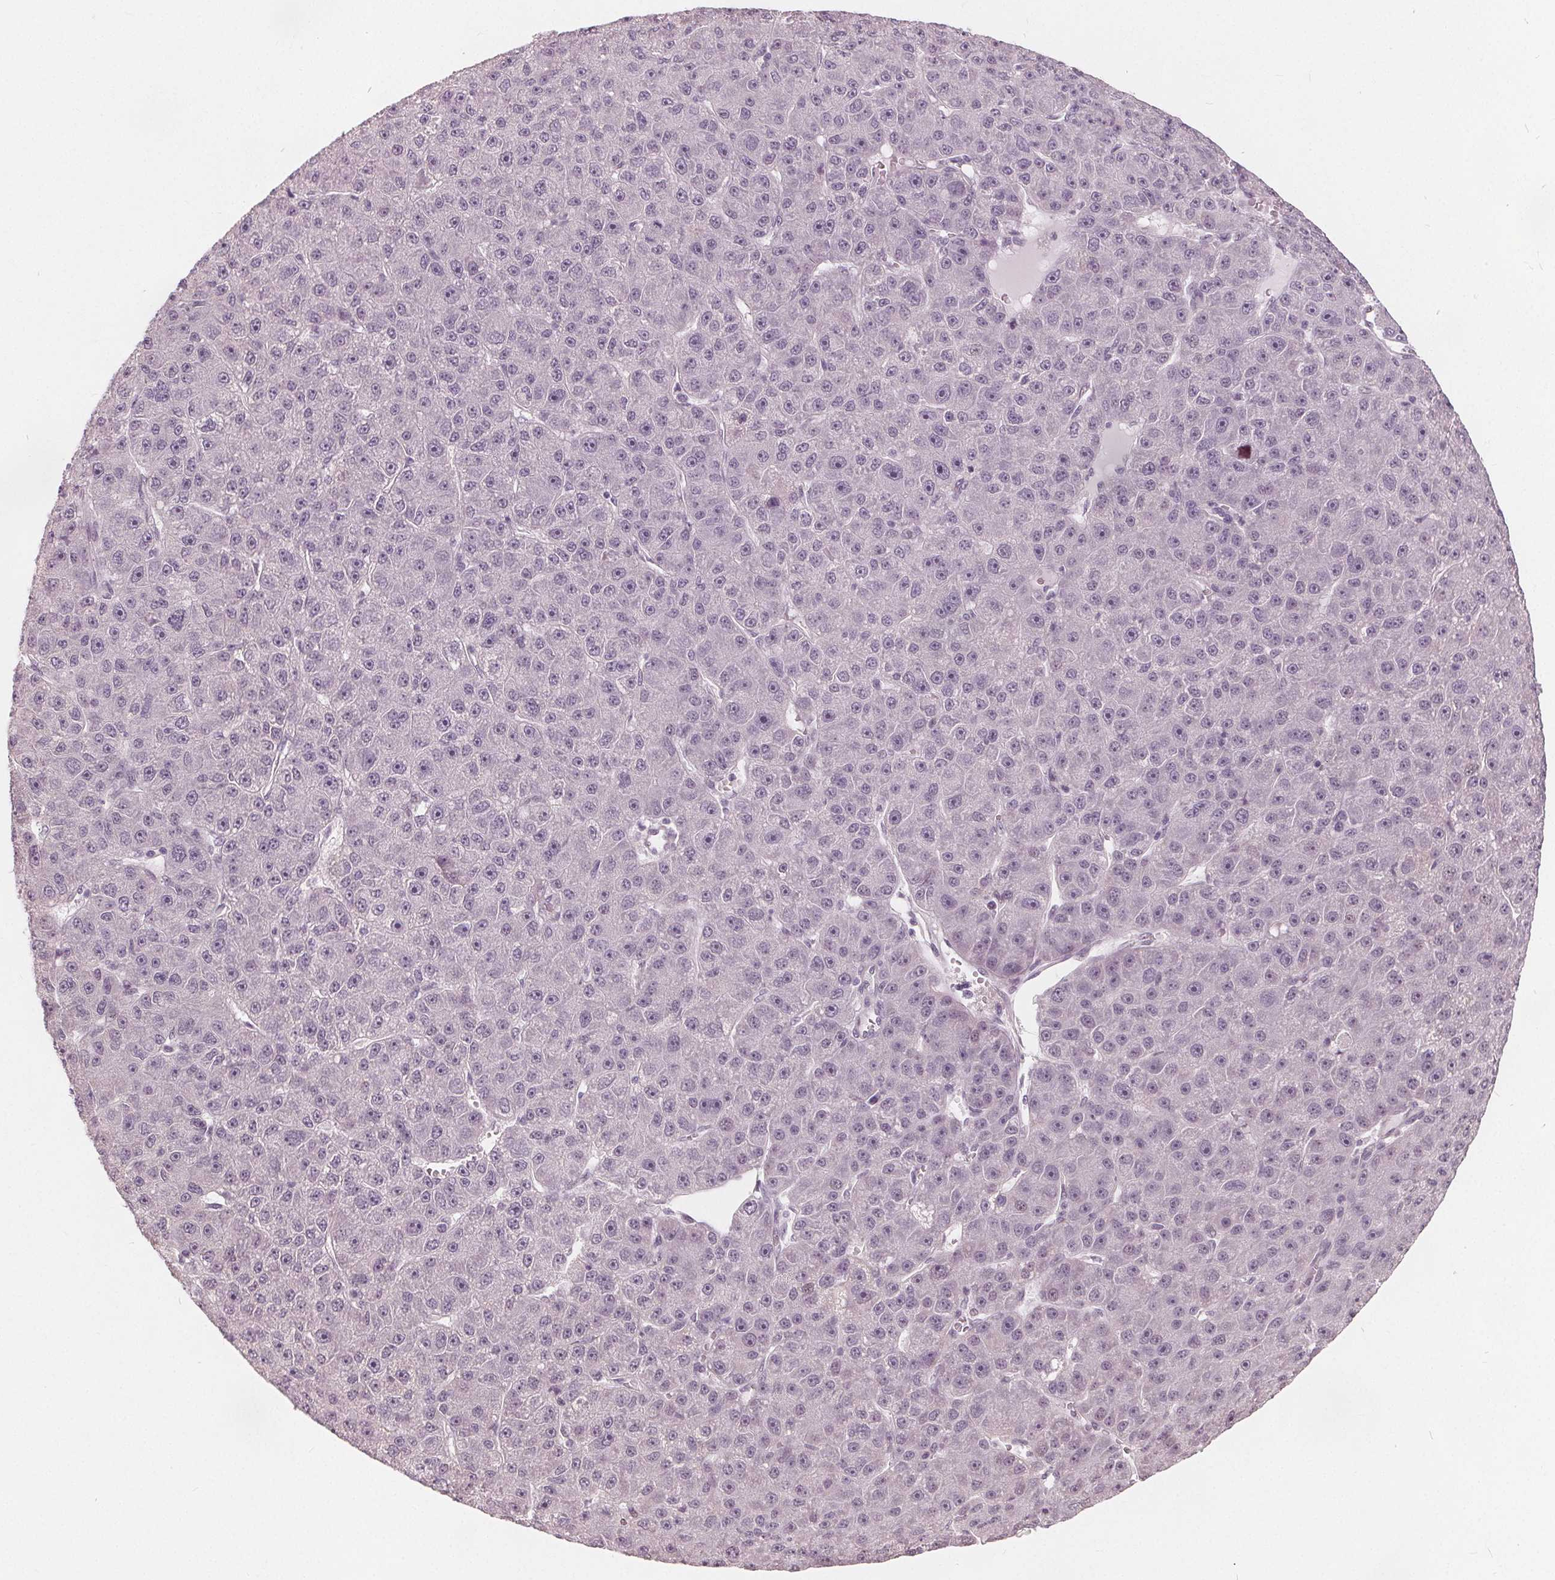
{"staining": {"intensity": "negative", "quantity": "none", "location": "none"}, "tissue": "liver cancer", "cell_type": "Tumor cells", "image_type": "cancer", "snomed": [{"axis": "morphology", "description": "Carcinoma, Hepatocellular, NOS"}, {"axis": "topography", "description": "Liver"}], "caption": "Immunohistochemical staining of liver cancer (hepatocellular carcinoma) demonstrates no significant staining in tumor cells.", "gene": "NUP210L", "patient": {"sex": "male", "age": 67}}